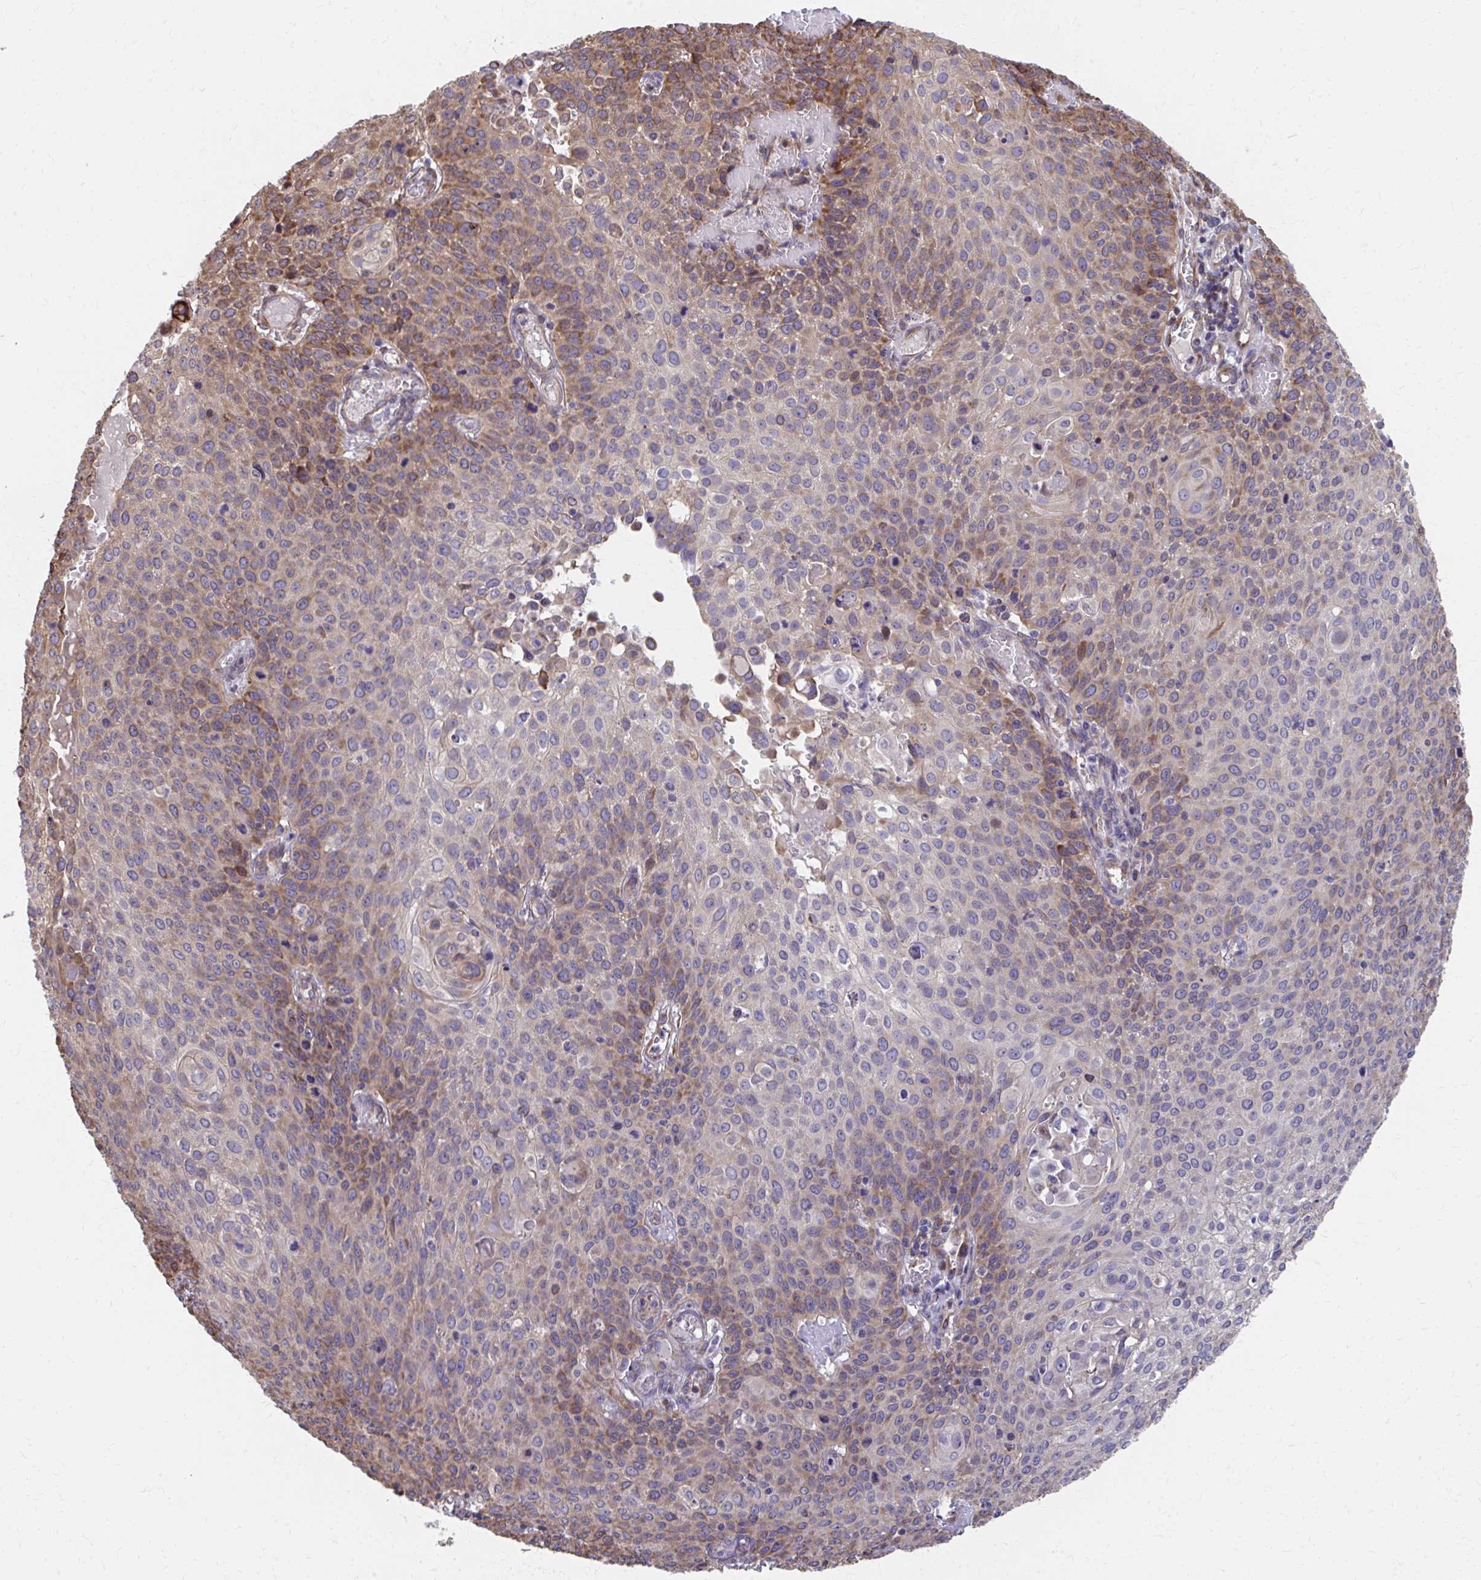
{"staining": {"intensity": "moderate", "quantity": "25%-75%", "location": "cytoplasmic/membranous"}, "tissue": "cervical cancer", "cell_type": "Tumor cells", "image_type": "cancer", "snomed": [{"axis": "morphology", "description": "Squamous cell carcinoma, NOS"}, {"axis": "topography", "description": "Cervix"}], "caption": "Cervical cancer (squamous cell carcinoma) stained with a brown dye exhibits moderate cytoplasmic/membranous positive staining in about 25%-75% of tumor cells.", "gene": "ZNF778", "patient": {"sex": "female", "age": 65}}